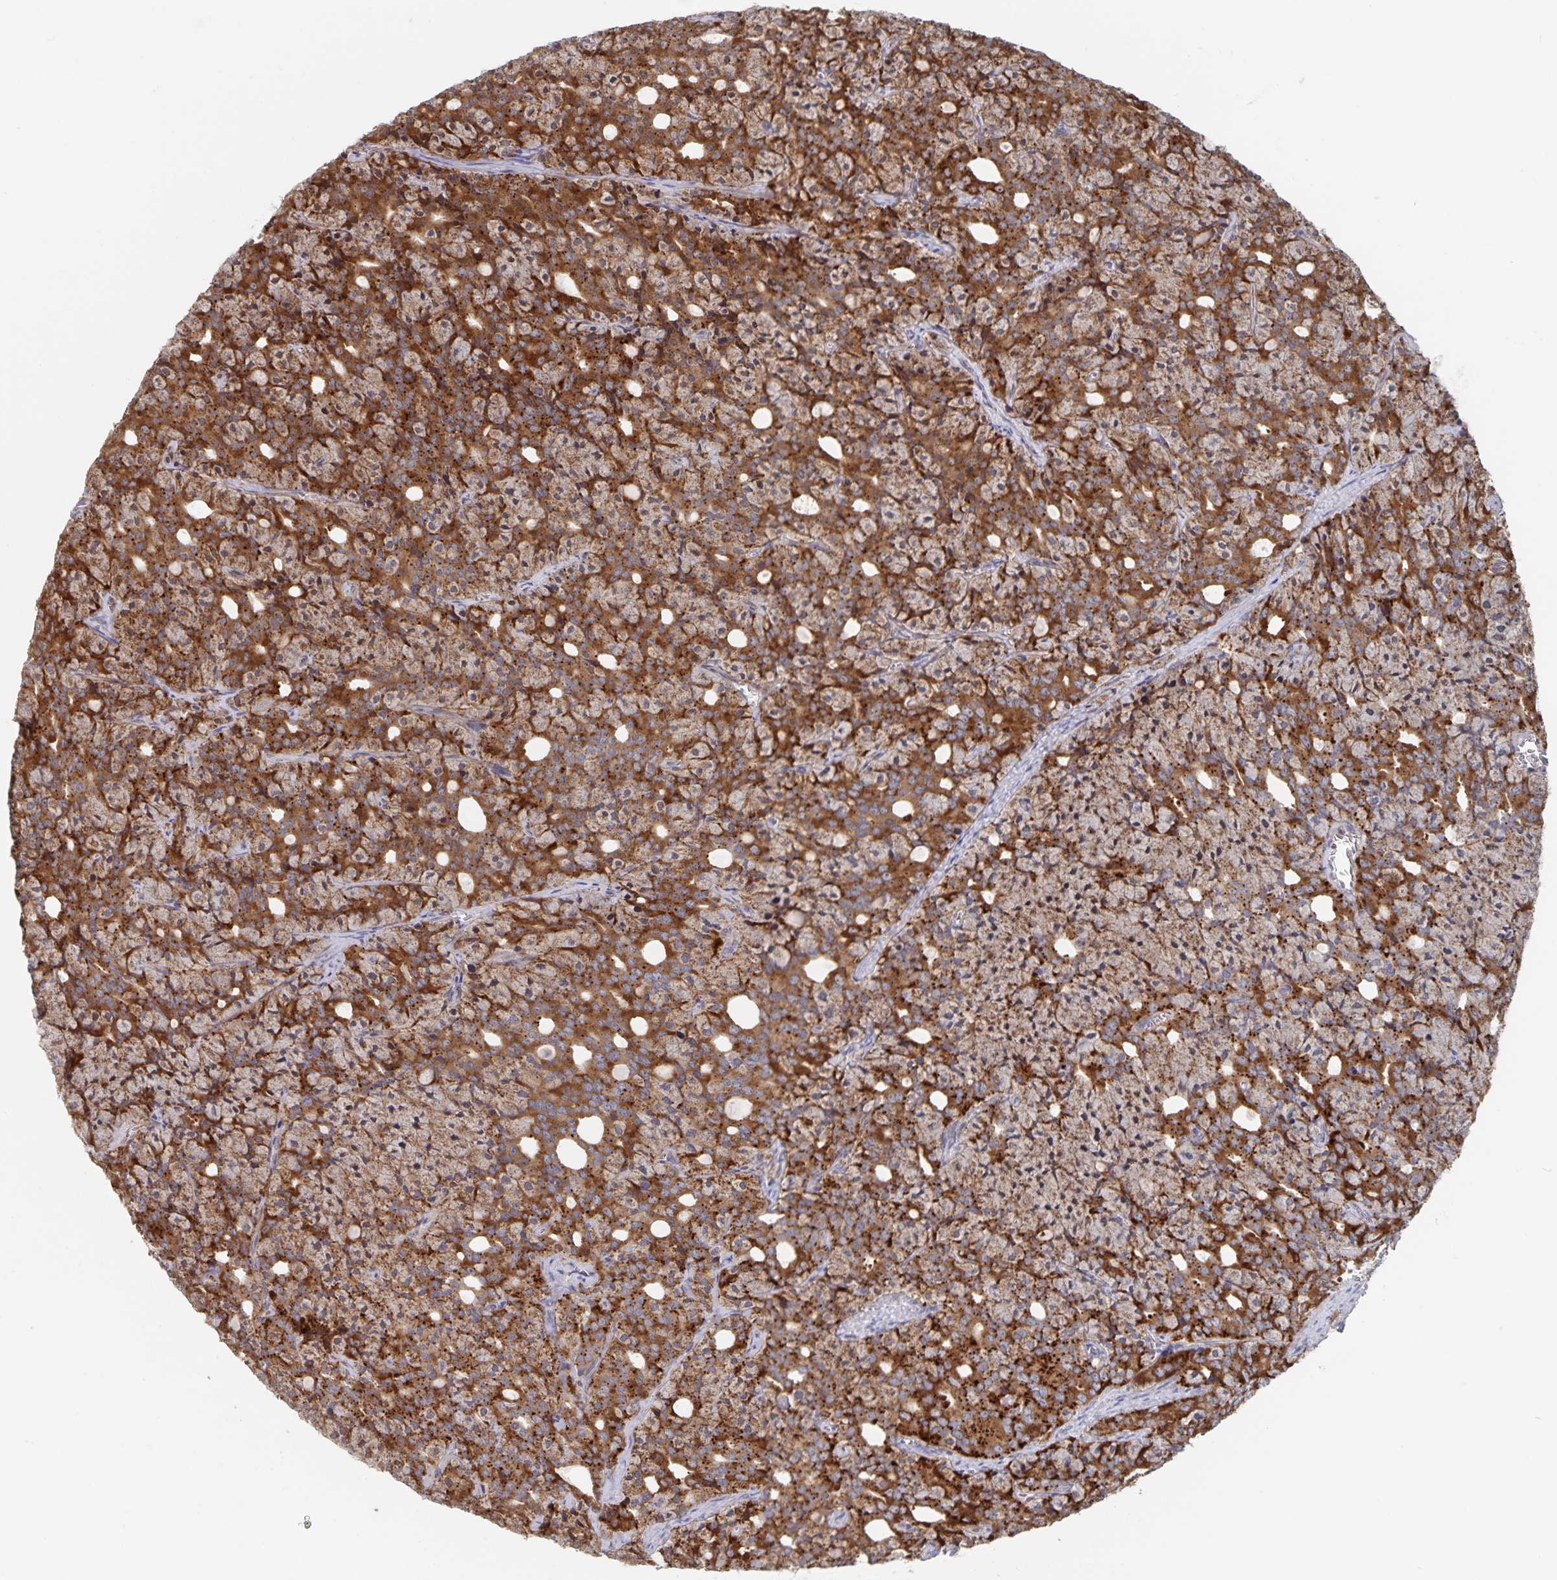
{"staining": {"intensity": "strong", "quantity": ">75%", "location": "cytoplasmic/membranous"}, "tissue": "prostate cancer", "cell_type": "Tumor cells", "image_type": "cancer", "snomed": [{"axis": "morphology", "description": "Adenocarcinoma, High grade"}, {"axis": "topography", "description": "Prostate"}], "caption": "Protein expression analysis of prostate cancer reveals strong cytoplasmic/membranous expression in about >75% of tumor cells. The protein of interest is stained brown, and the nuclei are stained in blue (DAB IHC with brightfield microscopy, high magnification).", "gene": "ACACA", "patient": {"sex": "male", "age": 84}}